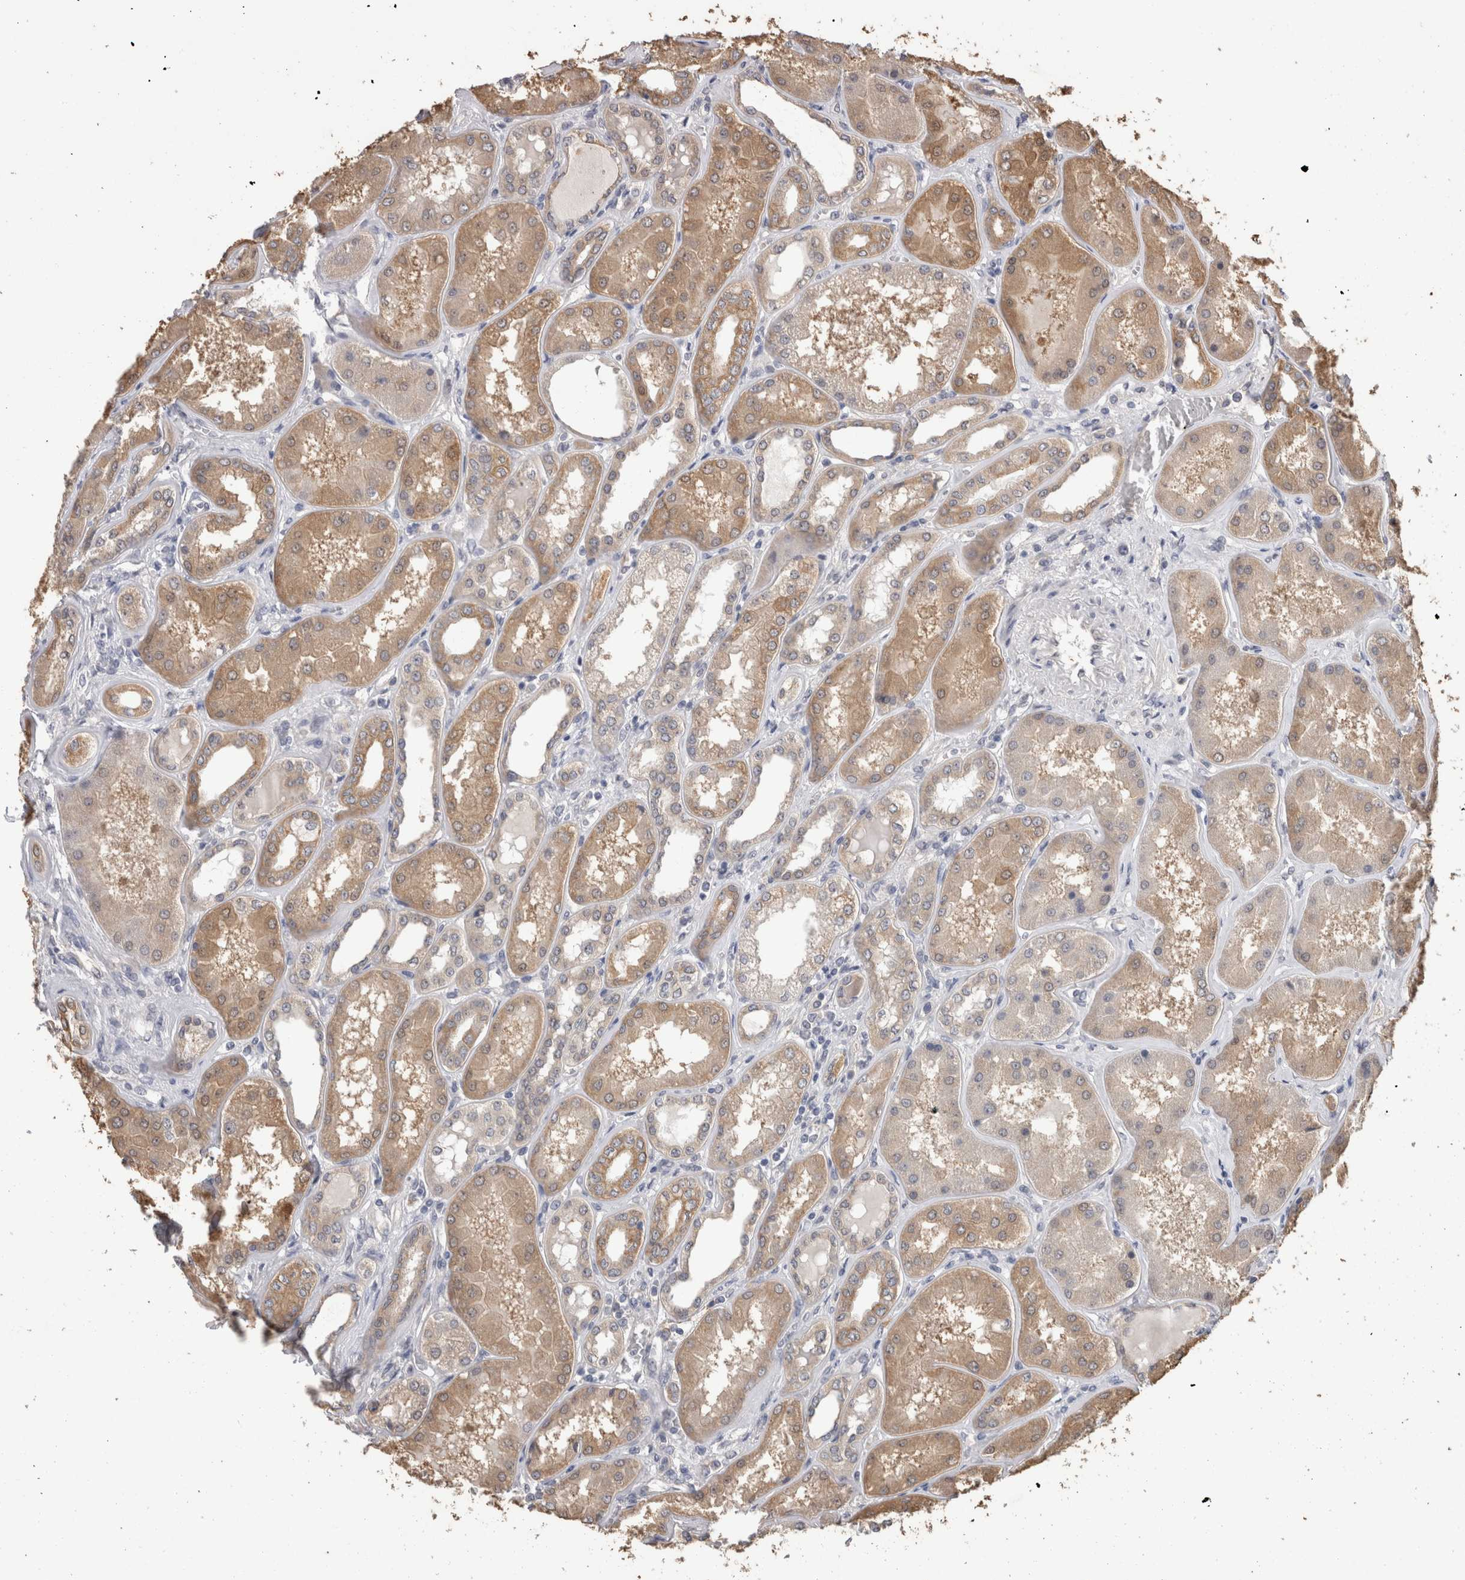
{"staining": {"intensity": "weak", "quantity": "<25%", "location": "cytoplasmic/membranous"}, "tissue": "kidney", "cell_type": "Cells in glomeruli", "image_type": "normal", "snomed": [{"axis": "morphology", "description": "Normal tissue, NOS"}, {"axis": "topography", "description": "Kidney"}], "caption": "This is an immunohistochemistry photomicrograph of benign human kidney. There is no positivity in cells in glomeruli.", "gene": "FHOD3", "patient": {"sex": "female", "age": 56}}